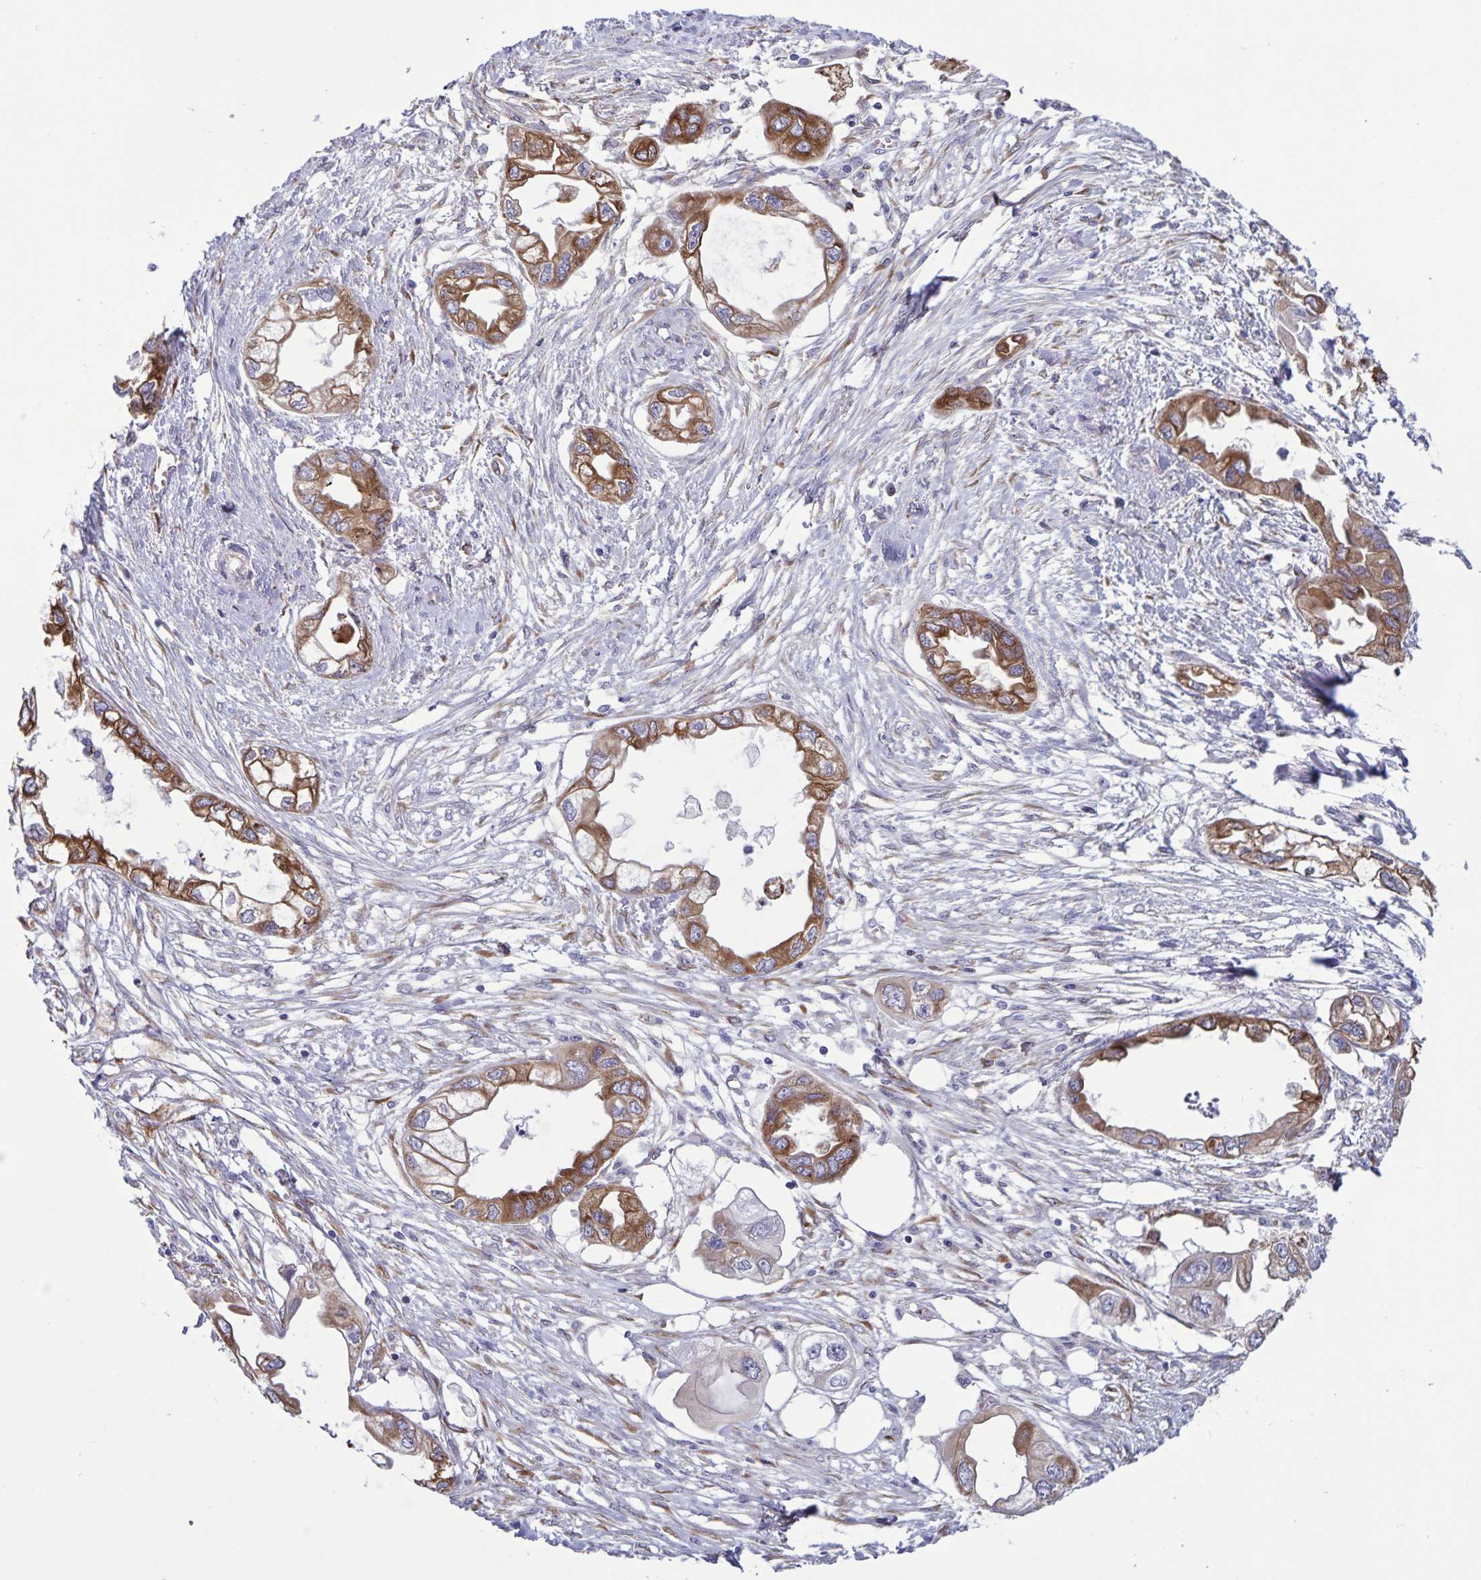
{"staining": {"intensity": "moderate", "quantity": ">75%", "location": "cytoplasmic/membranous"}, "tissue": "endometrial cancer", "cell_type": "Tumor cells", "image_type": "cancer", "snomed": [{"axis": "morphology", "description": "Adenocarcinoma, NOS"}, {"axis": "morphology", "description": "Adenocarcinoma, metastatic, NOS"}, {"axis": "topography", "description": "Adipose tissue"}, {"axis": "topography", "description": "Endometrium"}], "caption": "Immunohistochemistry (IHC) (DAB) staining of human endometrial cancer exhibits moderate cytoplasmic/membranous protein staining in approximately >75% of tumor cells.", "gene": "RCN1", "patient": {"sex": "female", "age": 67}}